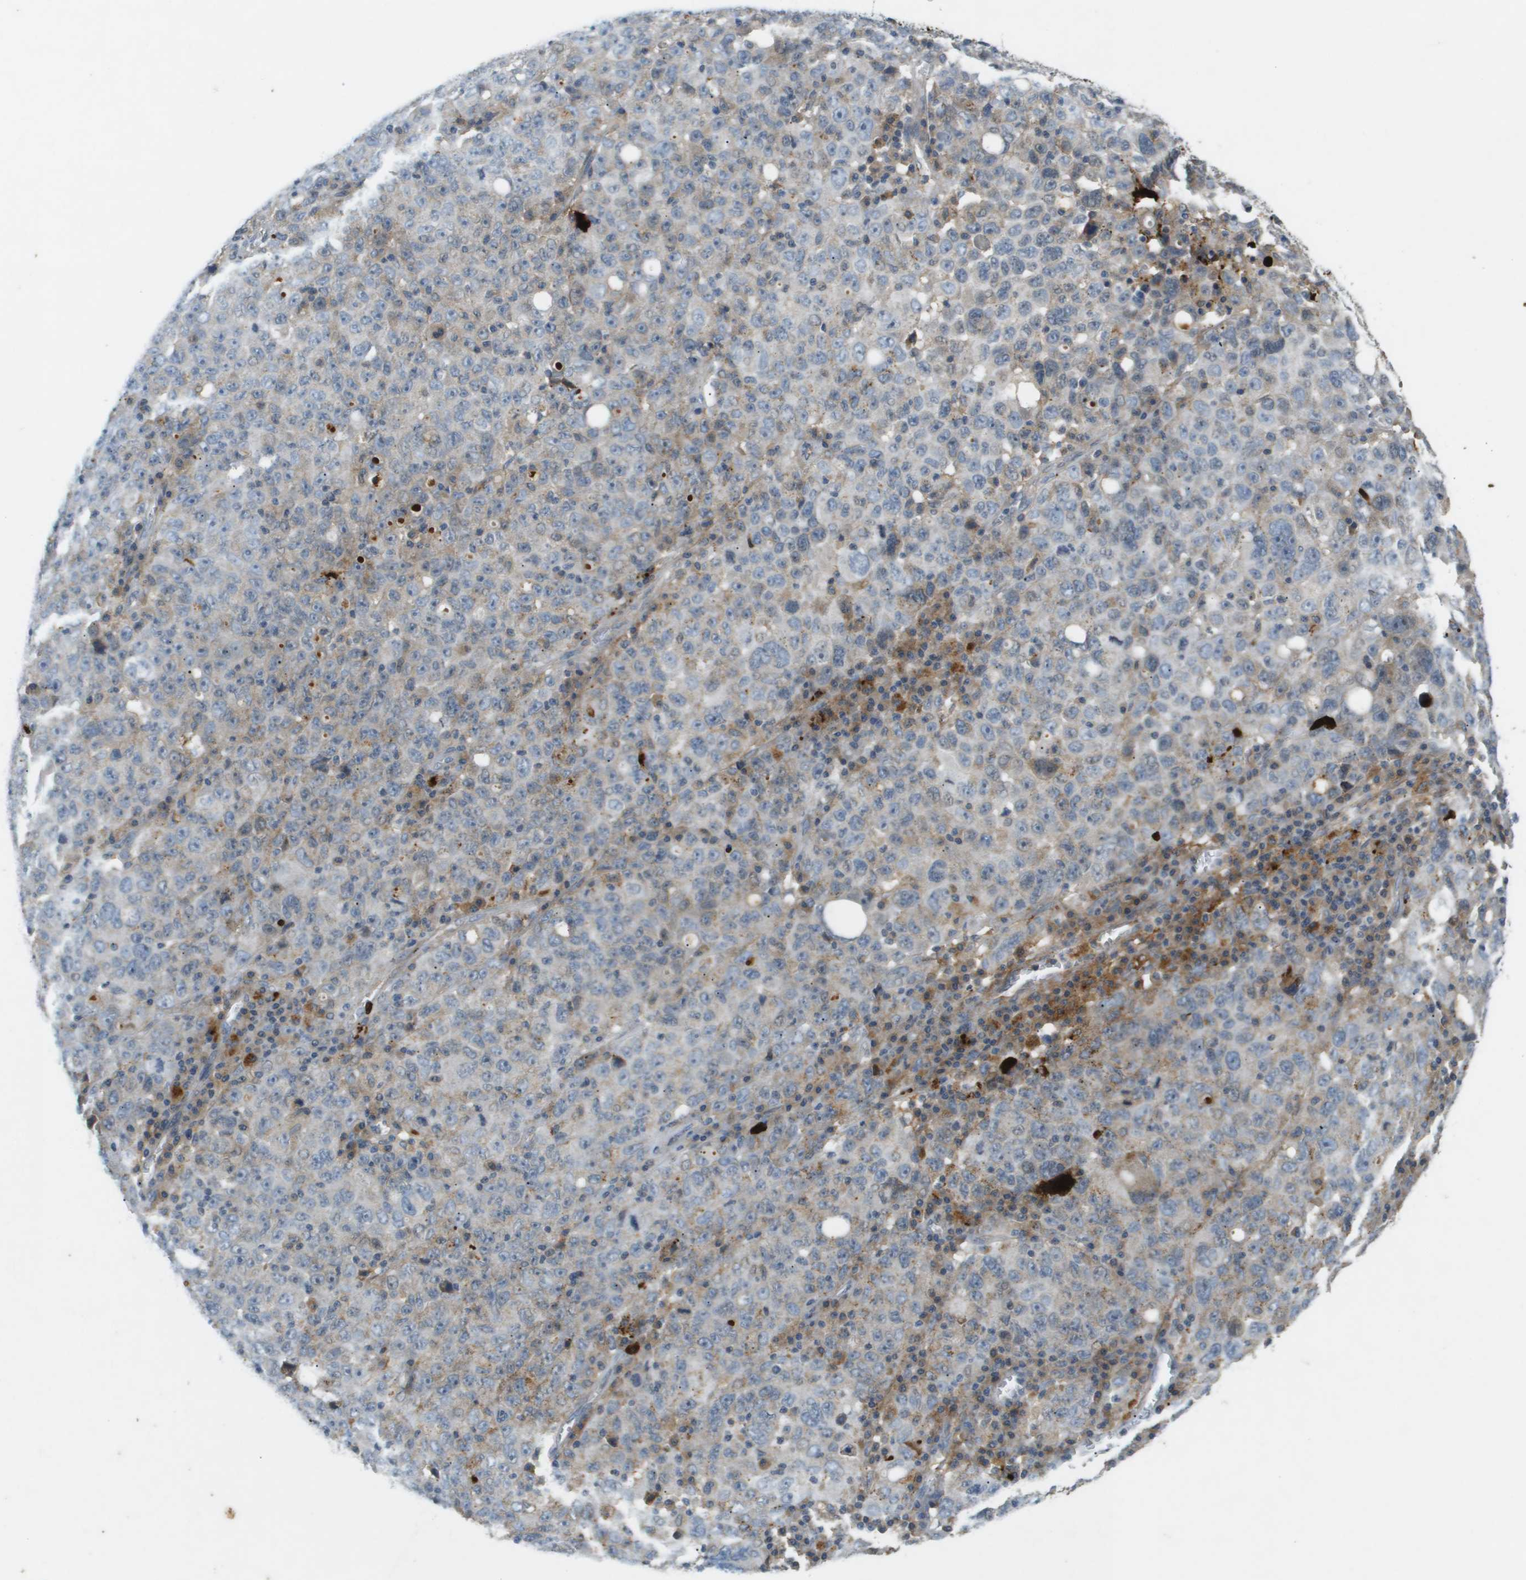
{"staining": {"intensity": "negative", "quantity": "none", "location": "none"}, "tissue": "ovarian cancer", "cell_type": "Tumor cells", "image_type": "cancer", "snomed": [{"axis": "morphology", "description": "Carcinoma, endometroid"}, {"axis": "topography", "description": "Ovary"}], "caption": "The immunohistochemistry (IHC) micrograph has no significant positivity in tumor cells of ovarian cancer tissue. (Stains: DAB IHC with hematoxylin counter stain, Microscopy: brightfield microscopy at high magnification).", "gene": "VTN", "patient": {"sex": "female", "age": 62}}